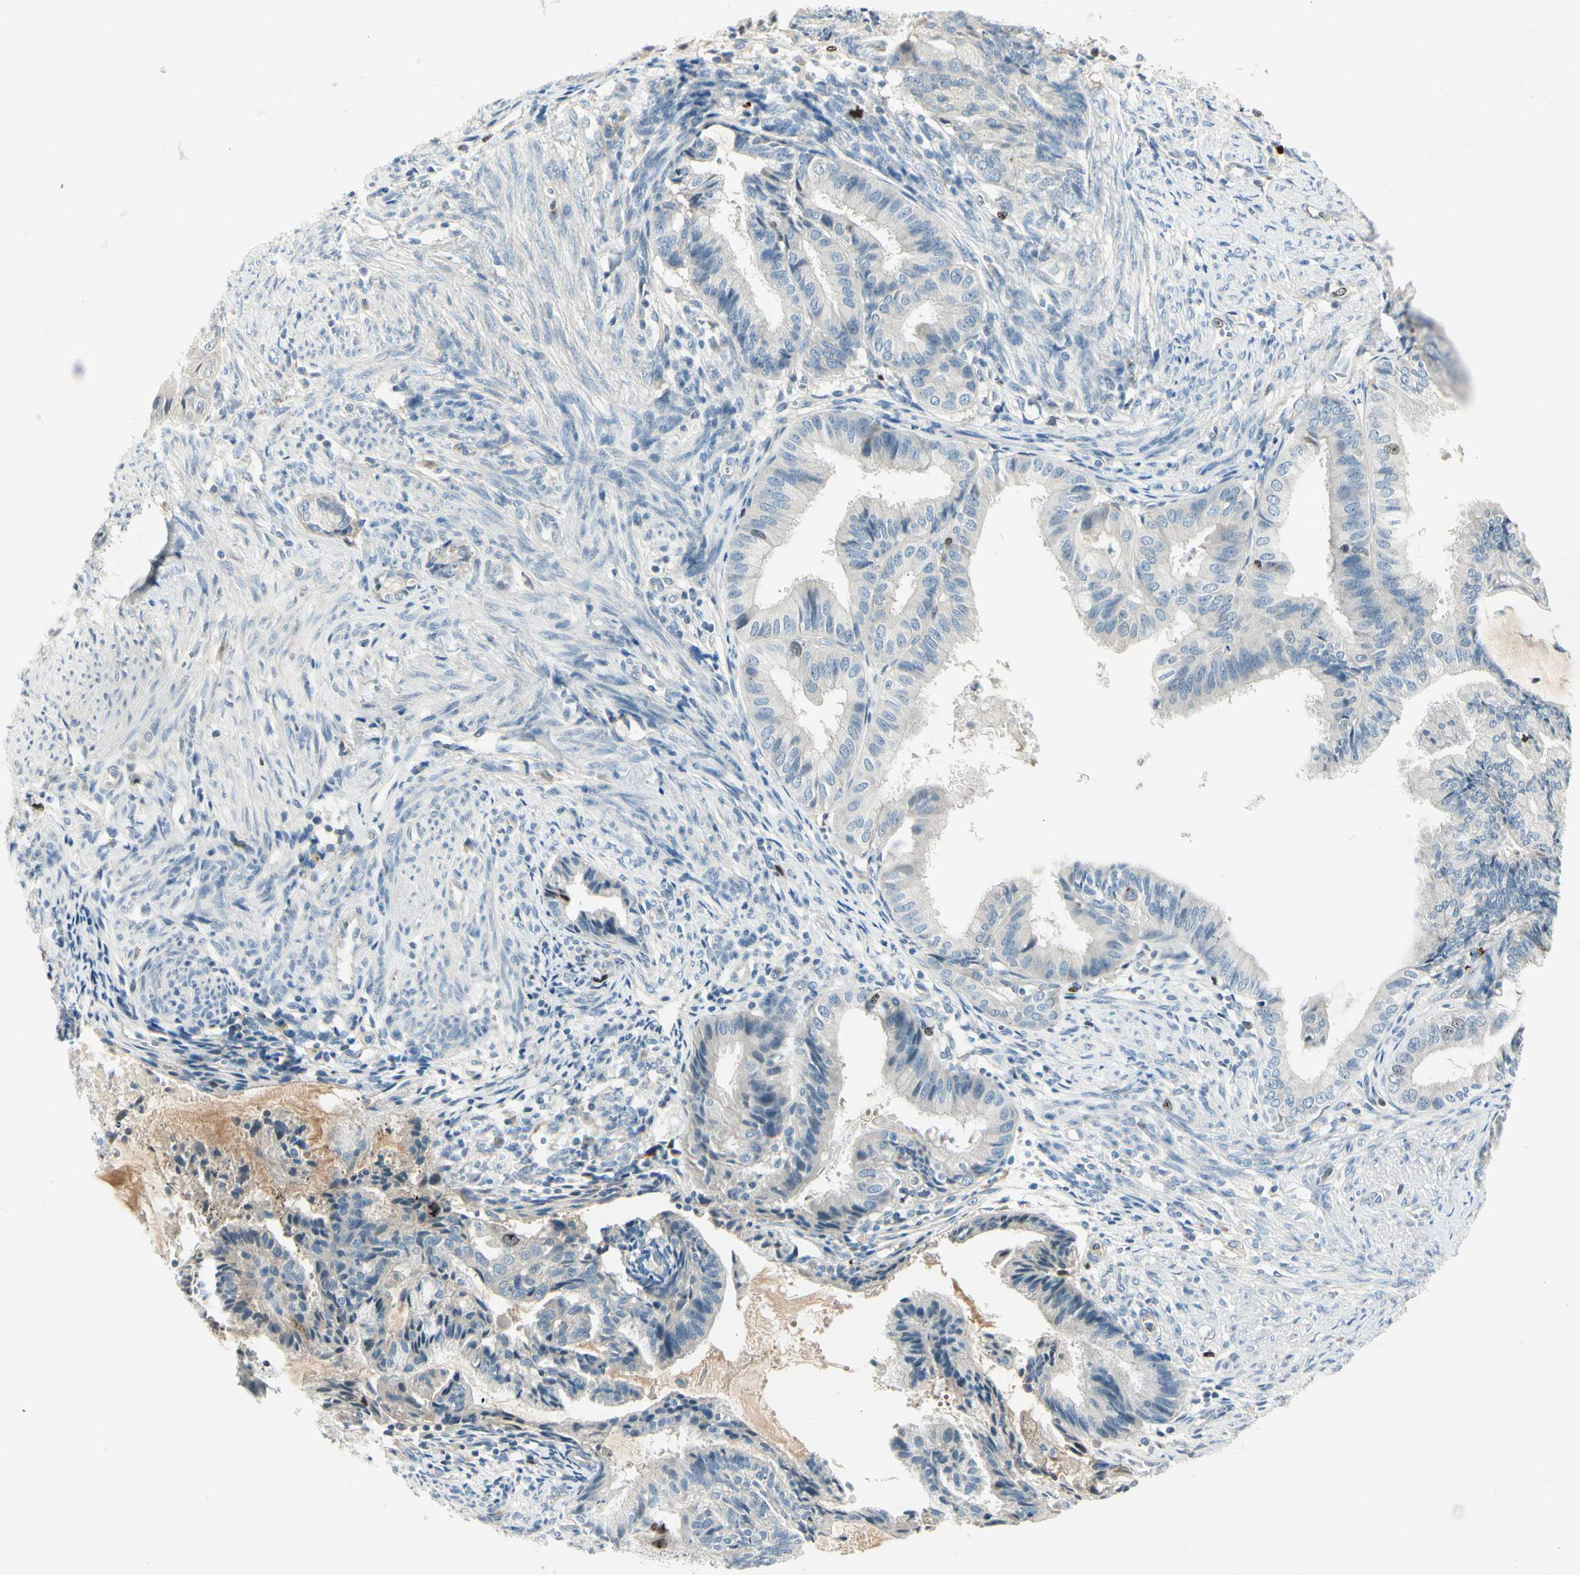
{"staining": {"intensity": "negative", "quantity": "none", "location": "none"}, "tissue": "endometrial cancer", "cell_type": "Tumor cells", "image_type": "cancer", "snomed": [{"axis": "morphology", "description": "Adenocarcinoma, NOS"}, {"axis": "topography", "description": "Endometrium"}], "caption": "Immunohistochemistry micrograph of neoplastic tissue: human adenocarcinoma (endometrial) stained with DAB demonstrates no significant protein staining in tumor cells. (DAB immunohistochemistry (IHC), high magnification).", "gene": "PITX1", "patient": {"sex": "female", "age": 86}}